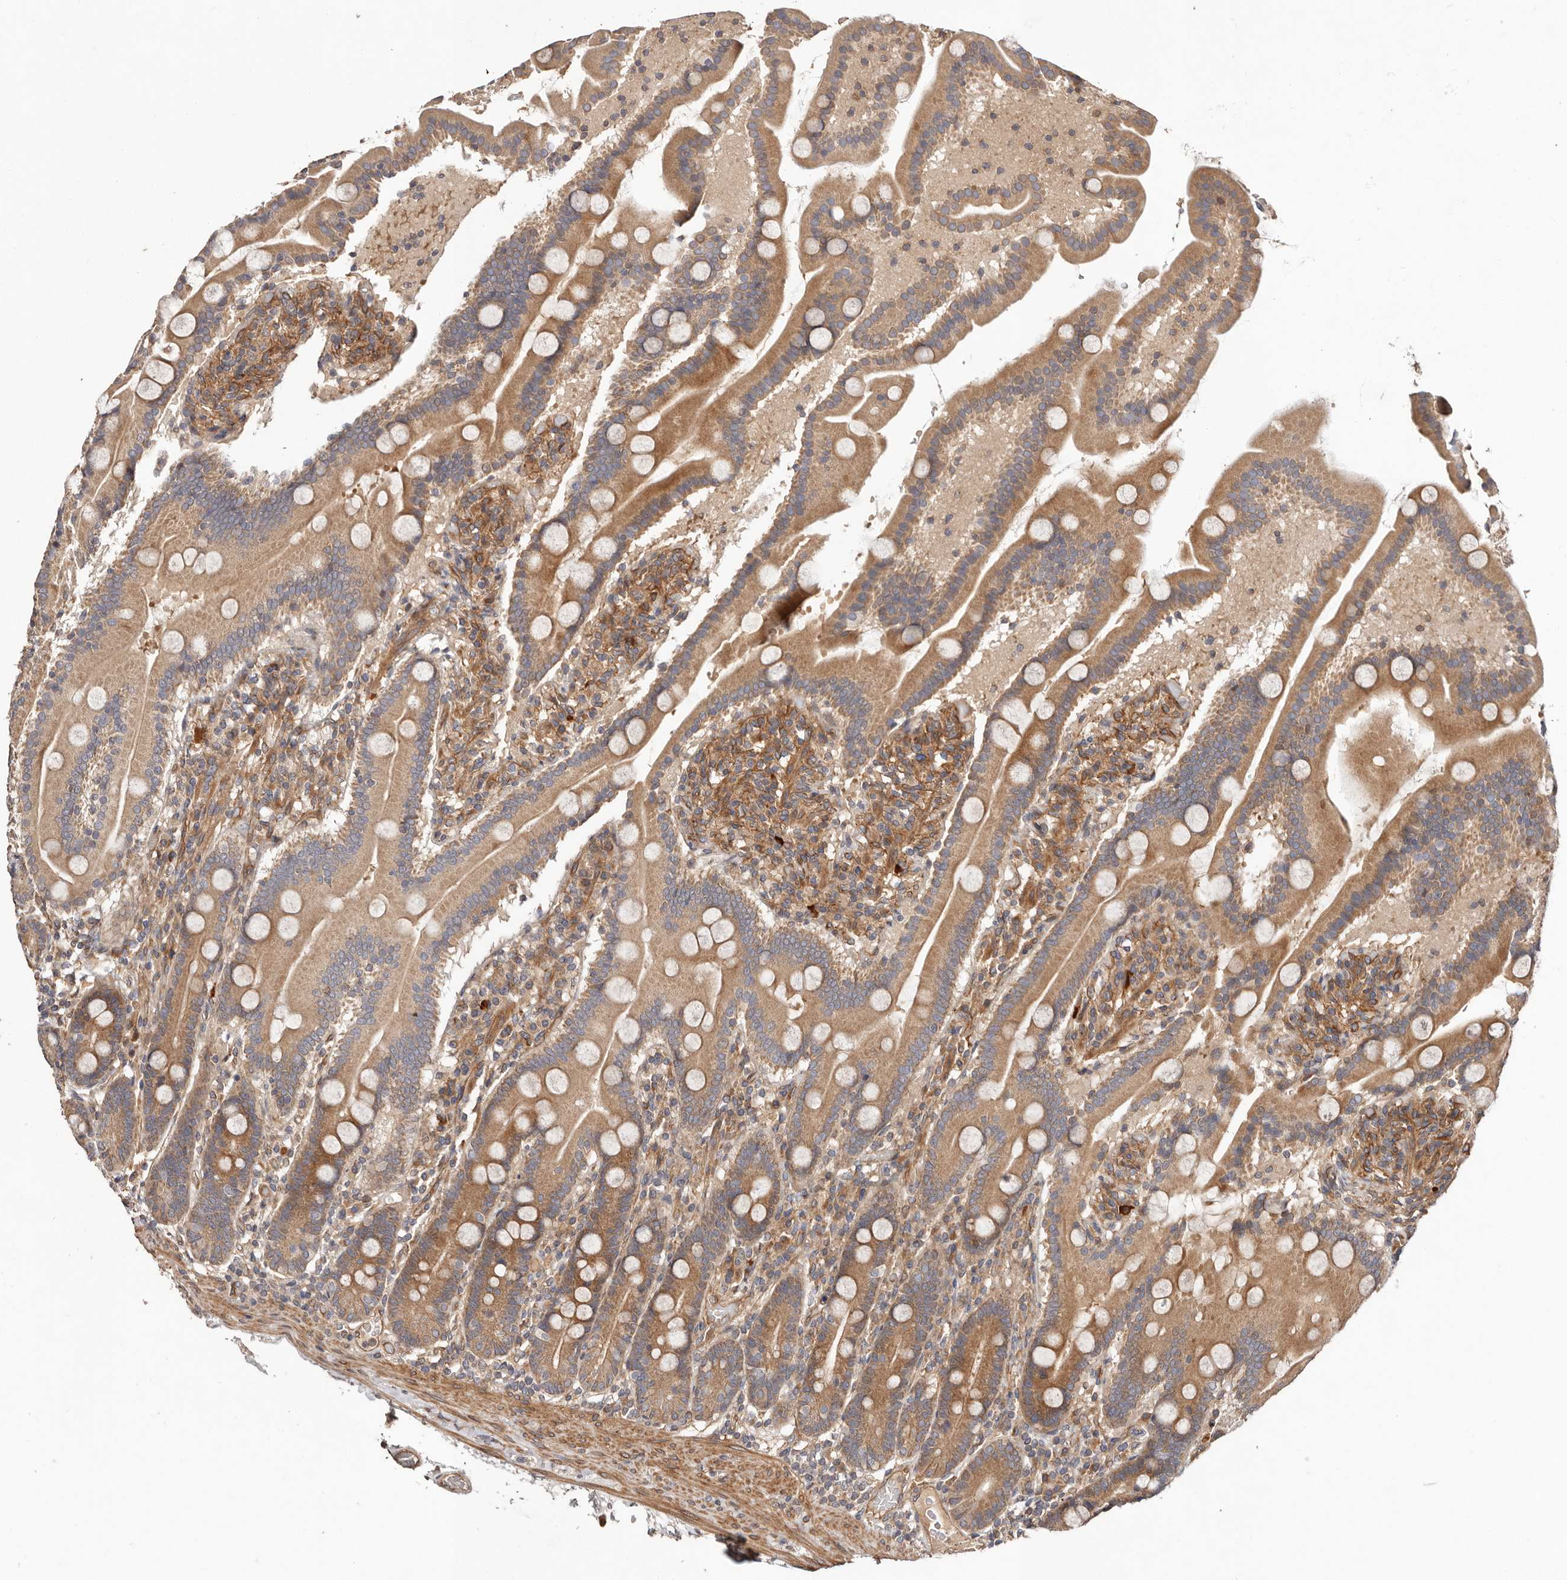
{"staining": {"intensity": "moderate", "quantity": ">75%", "location": "cytoplasmic/membranous"}, "tissue": "duodenum", "cell_type": "Glandular cells", "image_type": "normal", "snomed": [{"axis": "morphology", "description": "Normal tissue, NOS"}, {"axis": "topography", "description": "Duodenum"}], "caption": "Approximately >75% of glandular cells in unremarkable human duodenum demonstrate moderate cytoplasmic/membranous protein expression as visualized by brown immunohistochemical staining.", "gene": "MACF1", "patient": {"sex": "male", "age": 55}}